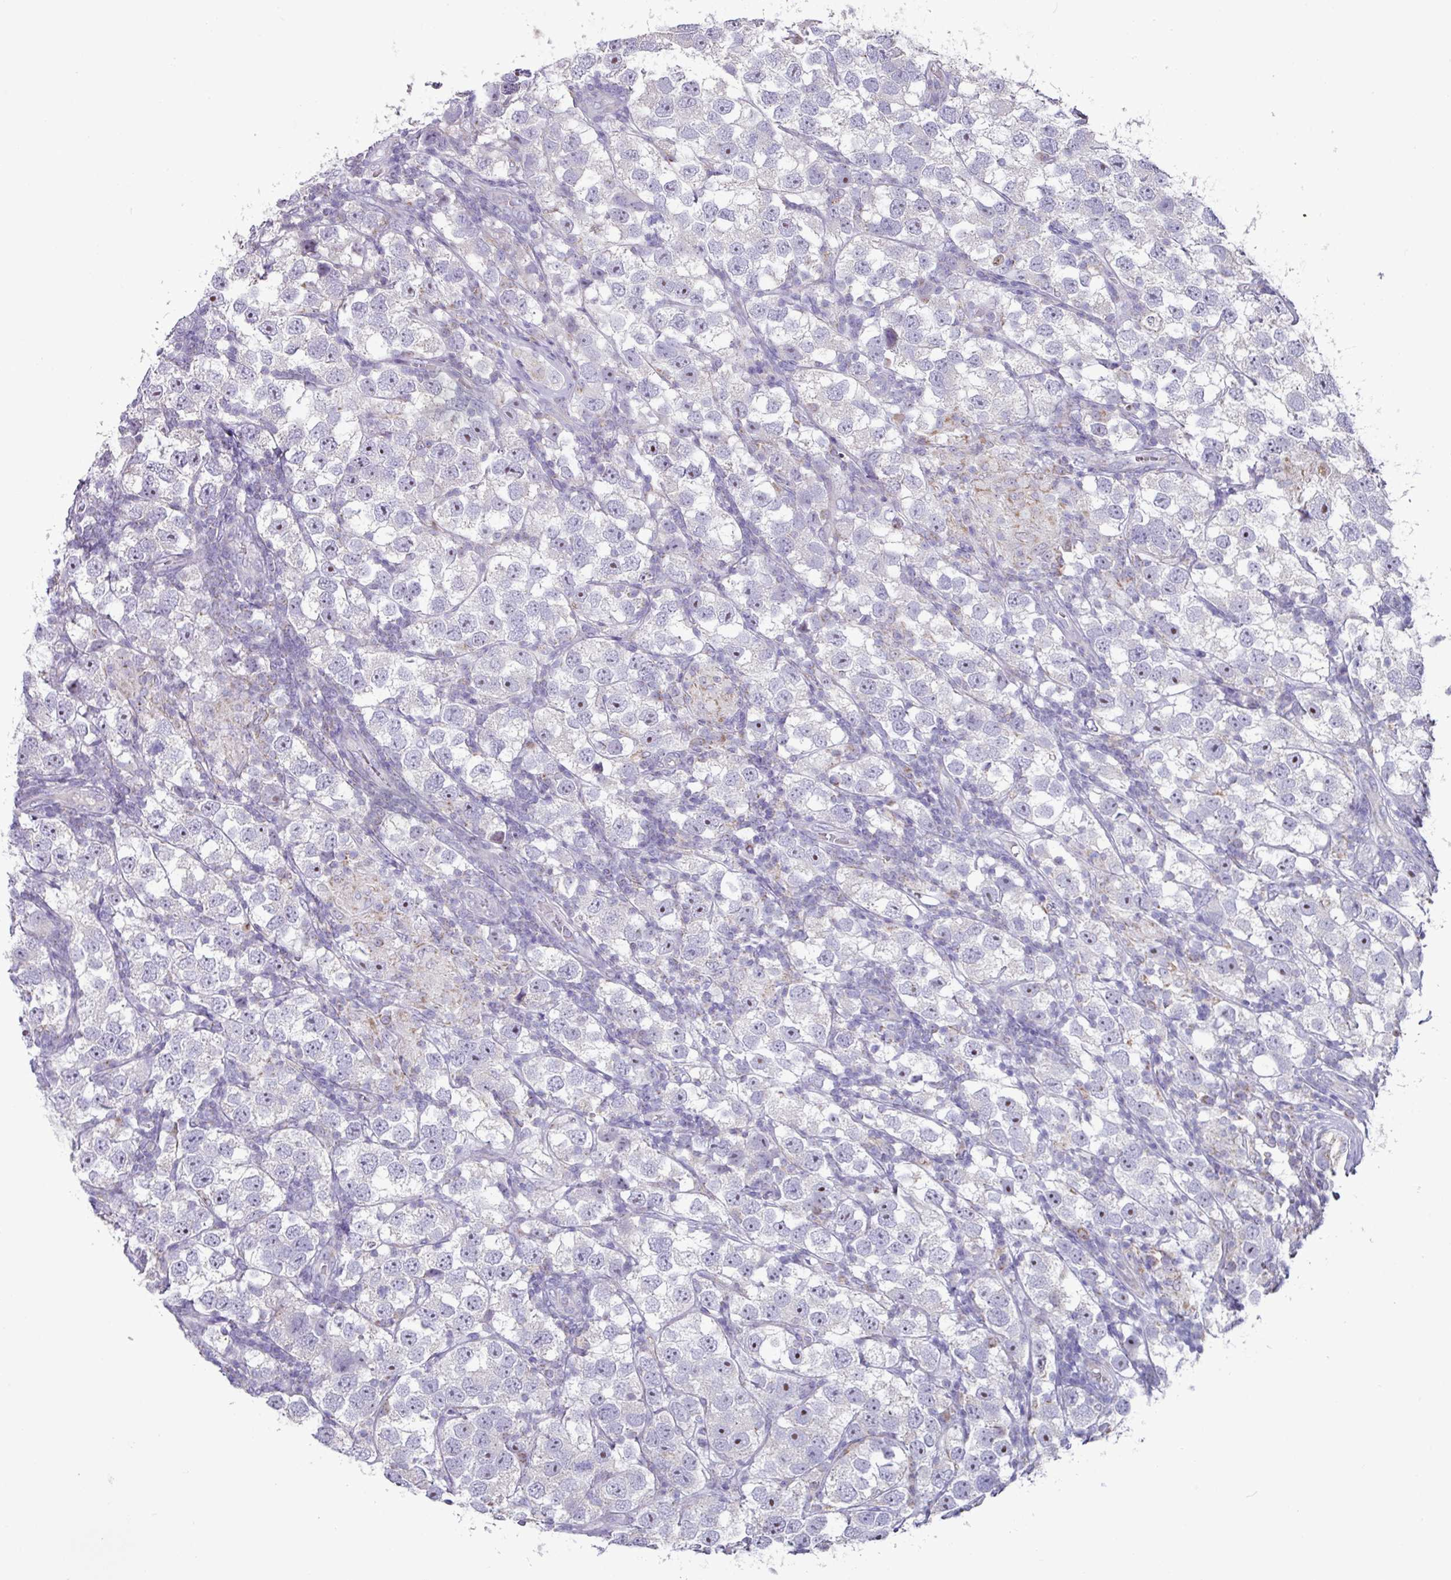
{"staining": {"intensity": "negative", "quantity": "none", "location": "none"}, "tissue": "testis cancer", "cell_type": "Tumor cells", "image_type": "cancer", "snomed": [{"axis": "morphology", "description": "Seminoma, NOS"}, {"axis": "topography", "description": "Testis"}], "caption": "There is no significant positivity in tumor cells of testis seminoma.", "gene": "MT-ND4", "patient": {"sex": "male", "age": 26}}